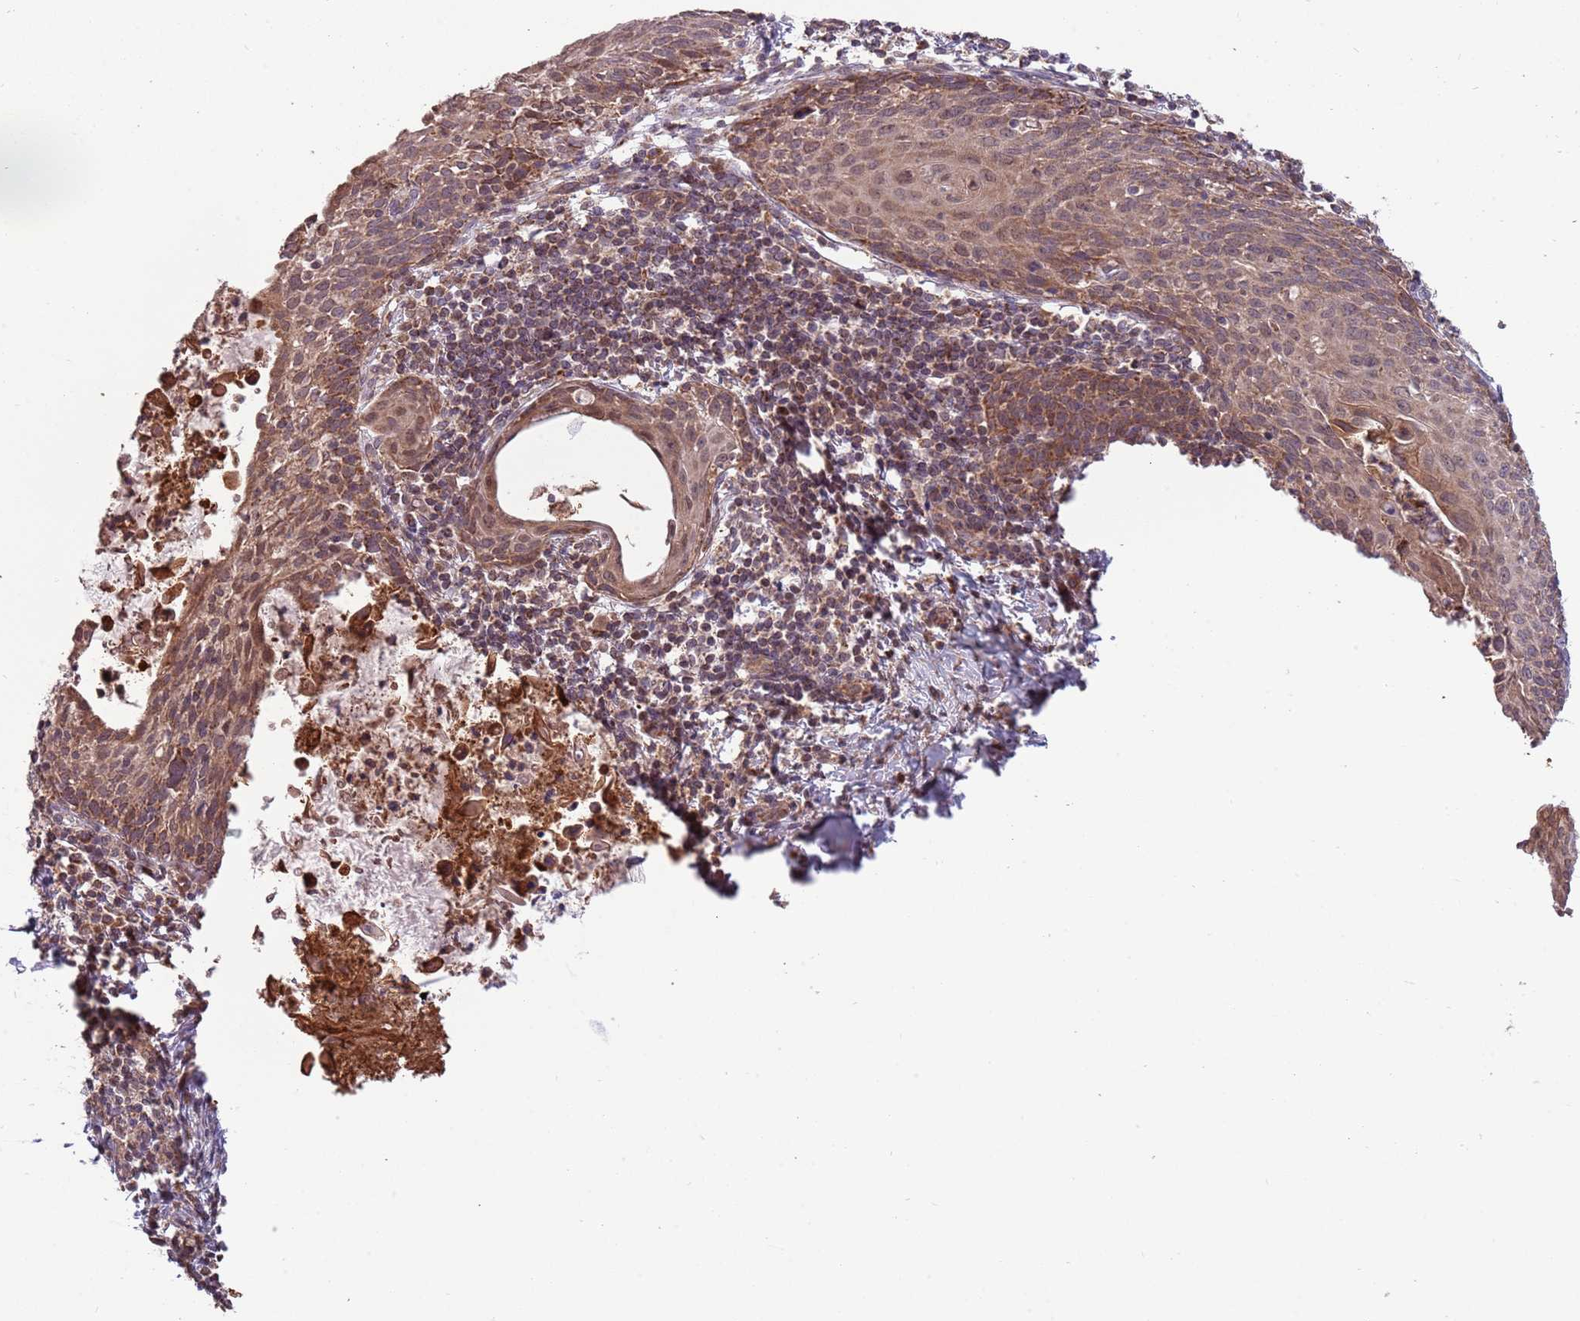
{"staining": {"intensity": "moderate", "quantity": ">75%", "location": "cytoplasmic/membranous"}, "tissue": "cervical cancer", "cell_type": "Tumor cells", "image_type": "cancer", "snomed": [{"axis": "morphology", "description": "Squamous cell carcinoma, NOS"}, {"axis": "topography", "description": "Cervix"}], "caption": "Immunohistochemistry (IHC) (DAB) staining of squamous cell carcinoma (cervical) reveals moderate cytoplasmic/membranous protein expression in approximately >75% of tumor cells. (Stains: DAB in brown, nuclei in blue, Microscopy: brightfield microscopy at high magnification).", "gene": "RNF181", "patient": {"sex": "female", "age": 52}}